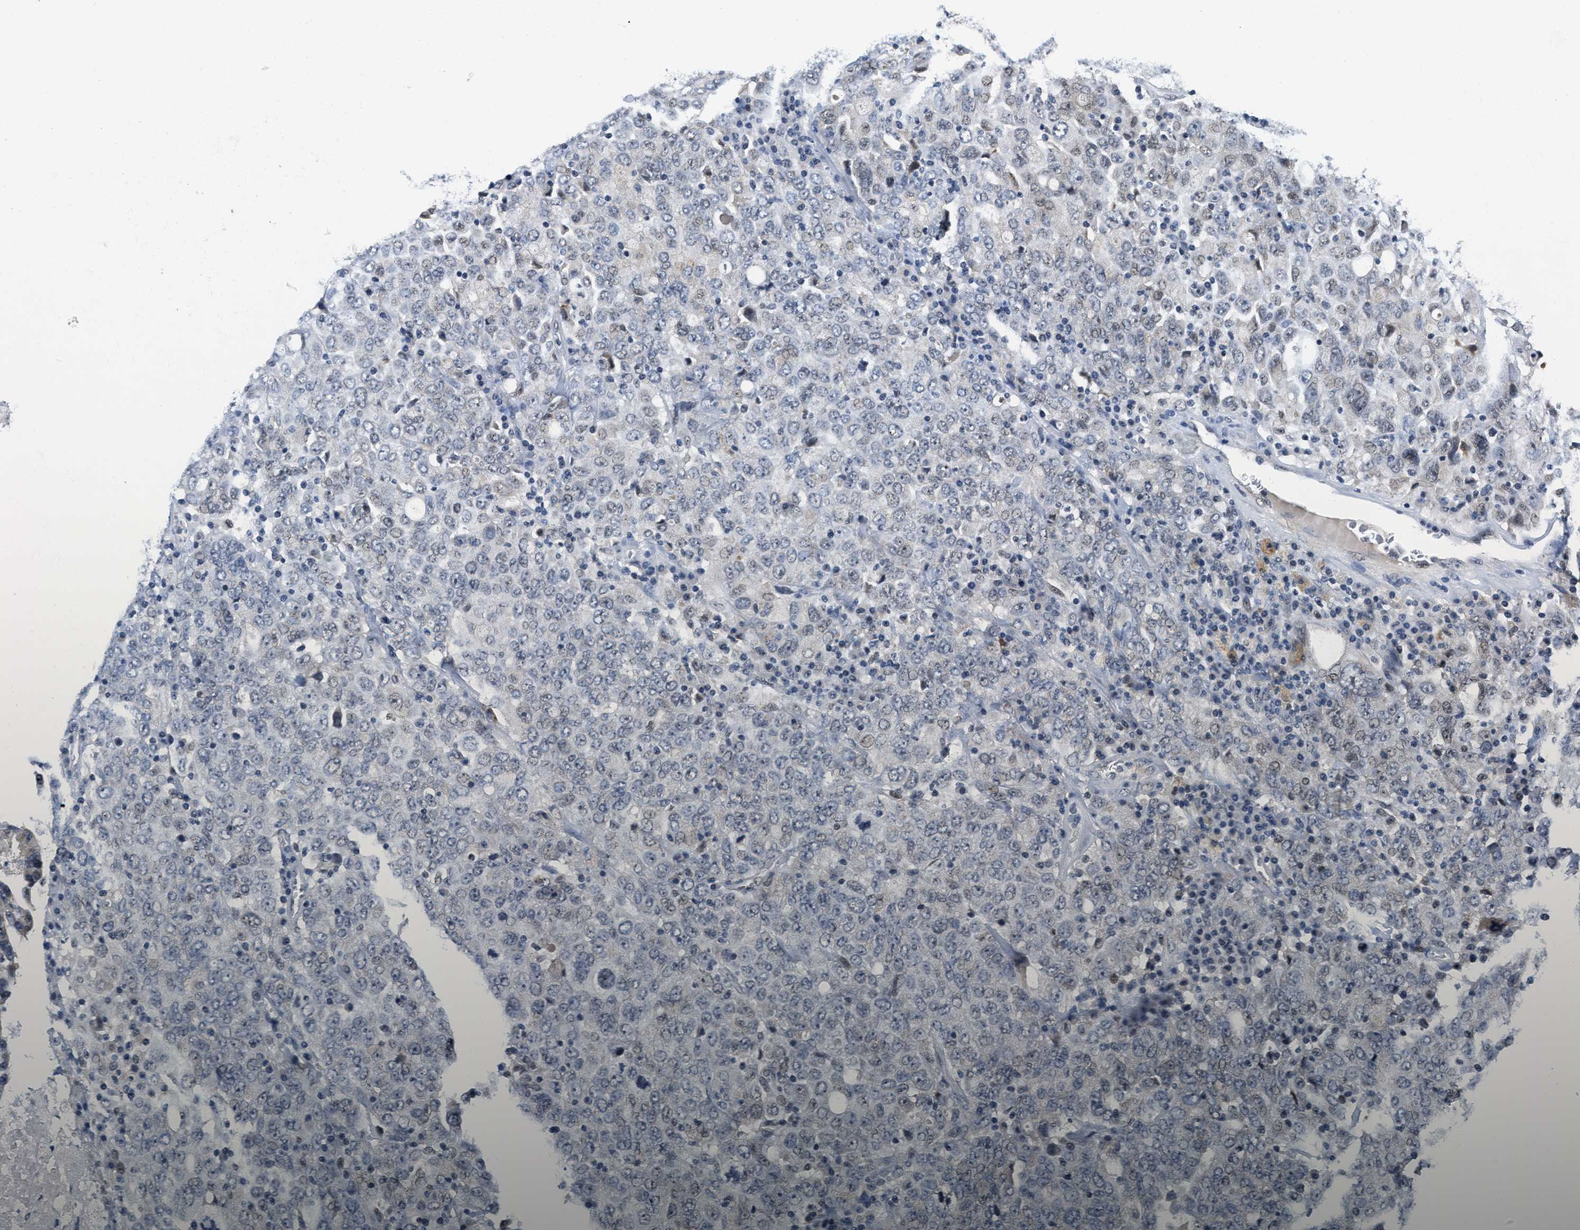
{"staining": {"intensity": "weak", "quantity": "<25%", "location": "nuclear"}, "tissue": "ovarian cancer", "cell_type": "Tumor cells", "image_type": "cancer", "snomed": [{"axis": "morphology", "description": "Carcinoma, endometroid"}, {"axis": "topography", "description": "Ovary"}], "caption": "There is no significant expression in tumor cells of ovarian cancer (endometroid carcinoma). Brightfield microscopy of IHC stained with DAB (3,3'-diaminobenzidine) (brown) and hematoxylin (blue), captured at high magnification.", "gene": "VIP", "patient": {"sex": "female", "age": 62}}